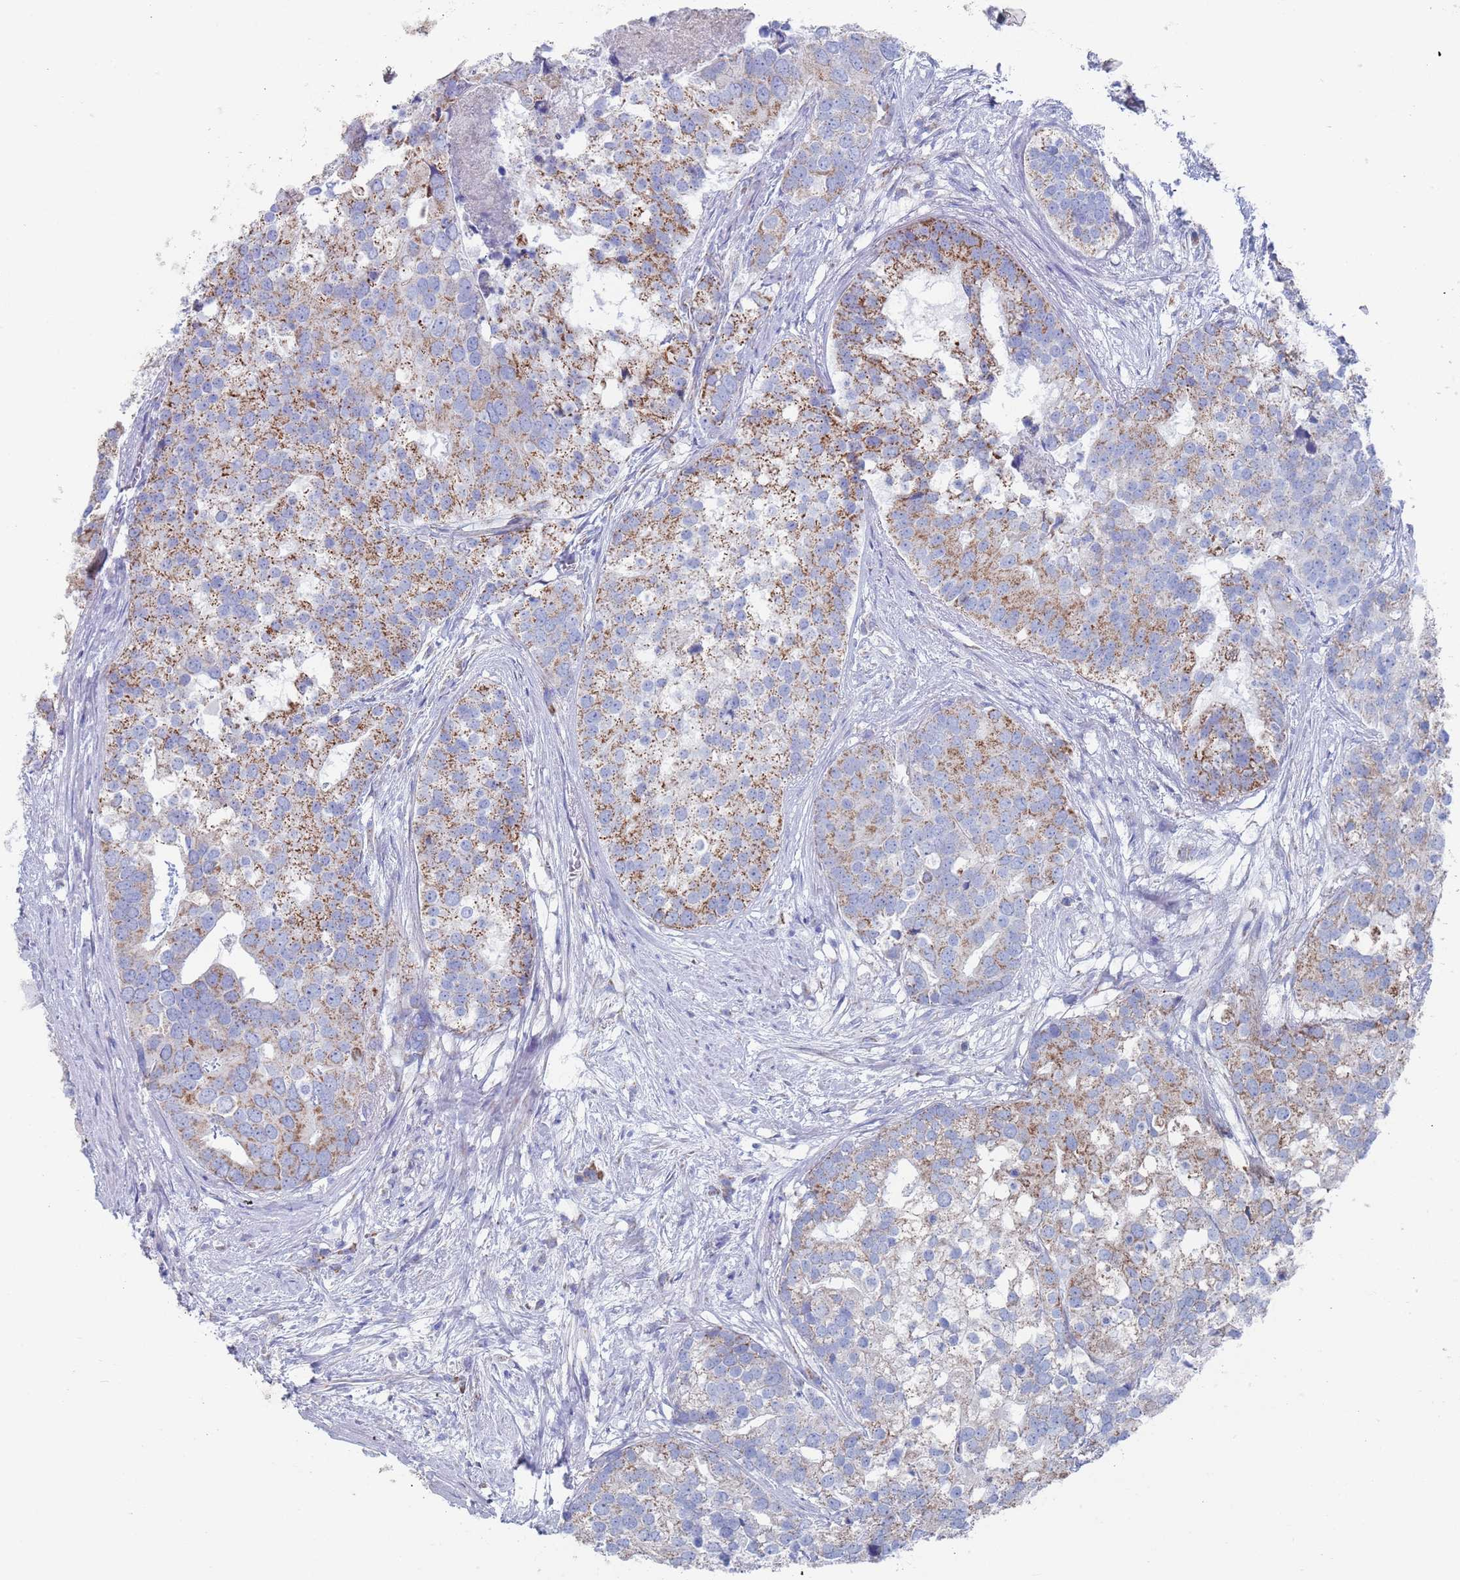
{"staining": {"intensity": "moderate", "quantity": "25%-75%", "location": "cytoplasmic/membranous"}, "tissue": "prostate cancer", "cell_type": "Tumor cells", "image_type": "cancer", "snomed": [{"axis": "morphology", "description": "Adenocarcinoma, High grade"}, {"axis": "topography", "description": "Prostate"}], "caption": "Immunohistochemistry image of prostate high-grade adenocarcinoma stained for a protein (brown), which exhibits medium levels of moderate cytoplasmic/membranous positivity in approximately 25%-75% of tumor cells.", "gene": "MRPL22", "patient": {"sex": "male", "age": 62}}